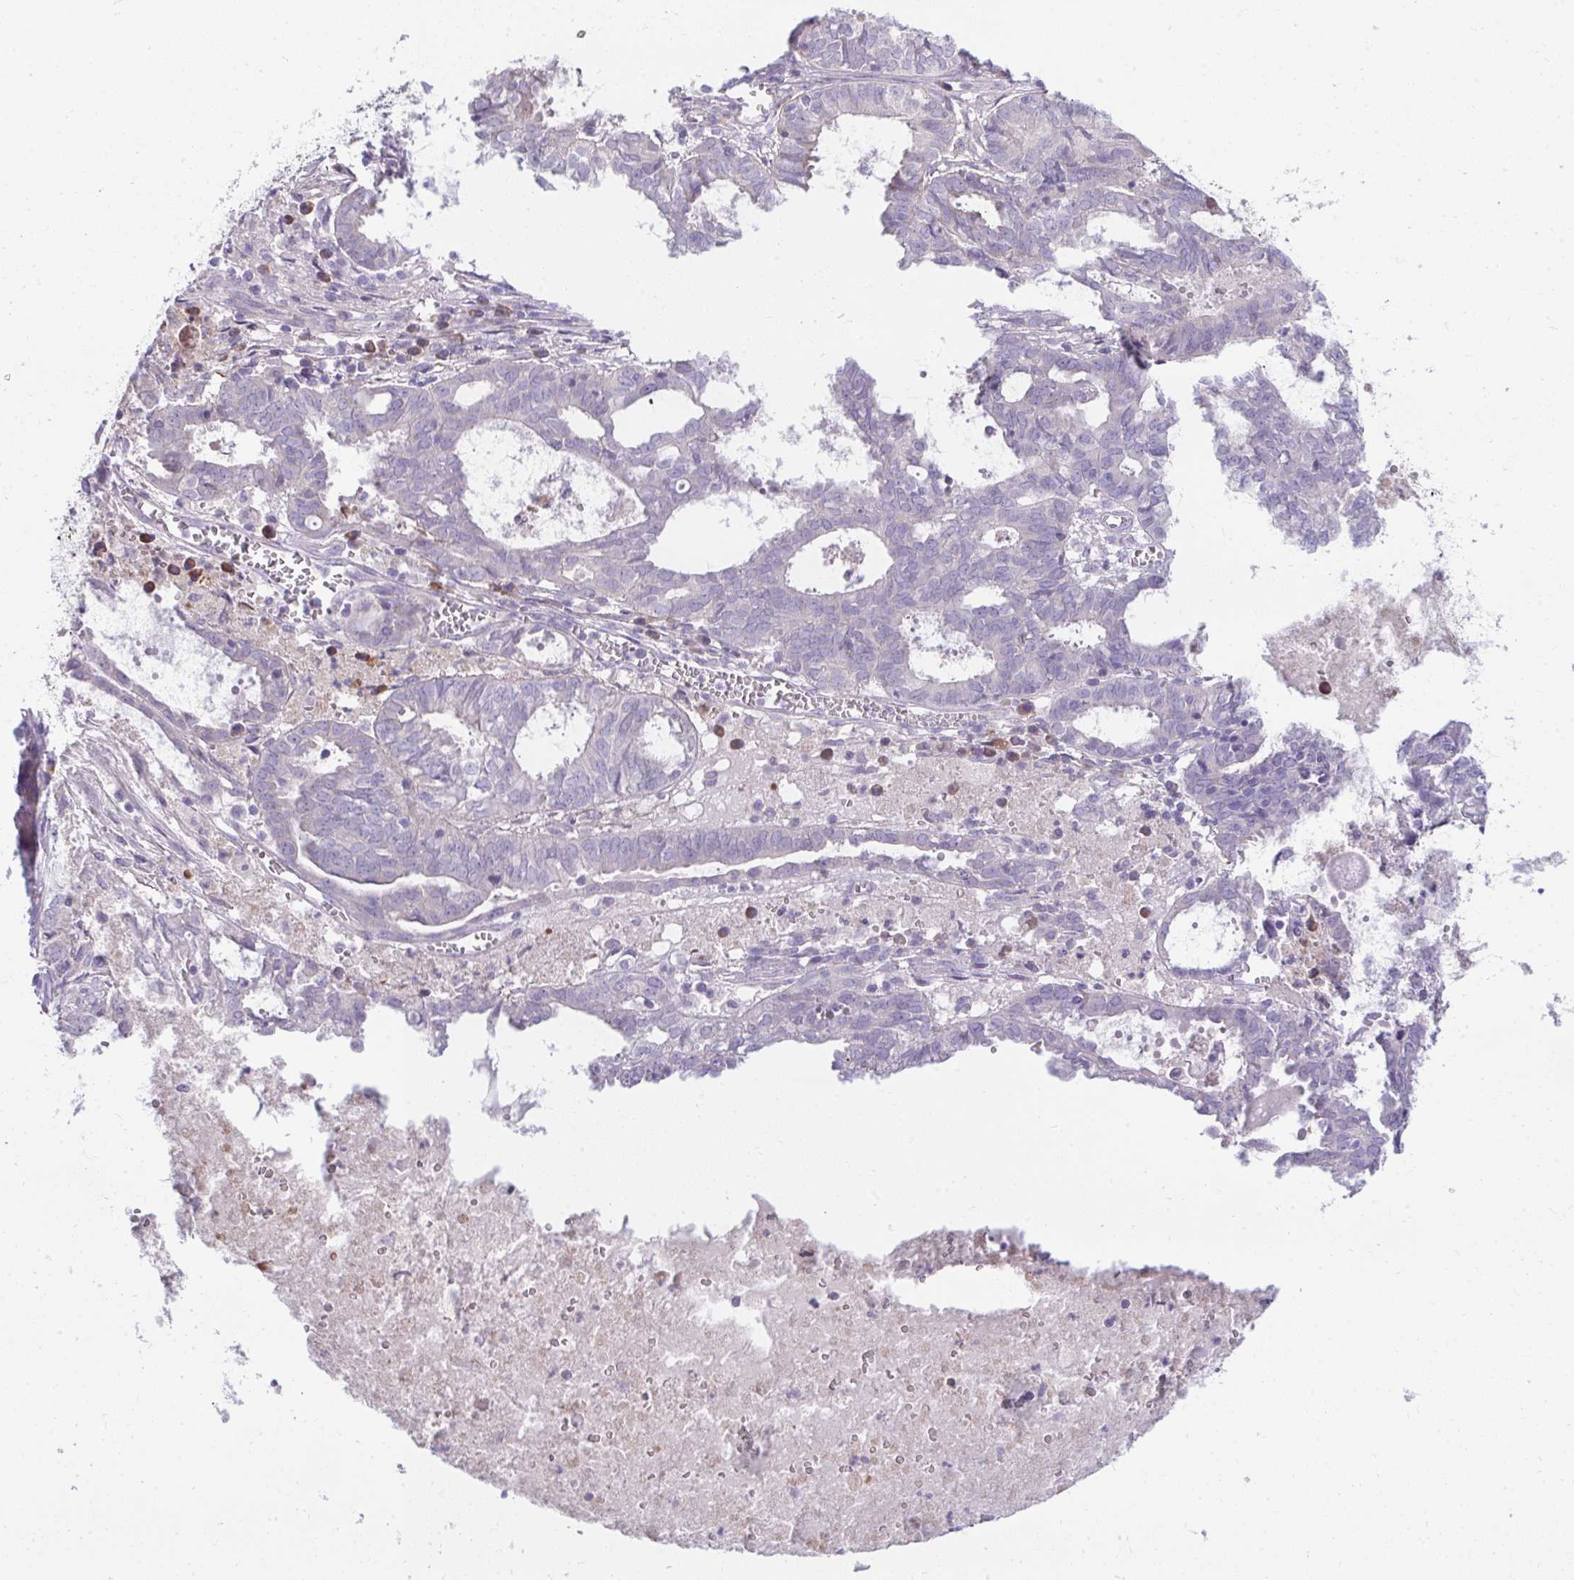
{"staining": {"intensity": "negative", "quantity": "none", "location": "none"}, "tissue": "ovarian cancer", "cell_type": "Tumor cells", "image_type": "cancer", "snomed": [{"axis": "morphology", "description": "Carcinoma, endometroid"}, {"axis": "topography", "description": "Ovary"}], "caption": "IHC micrograph of ovarian cancer (endometroid carcinoma) stained for a protein (brown), which reveals no positivity in tumor cells.", "gene": "PIGZ", "patient": {"sex": "female", "age": 64}}